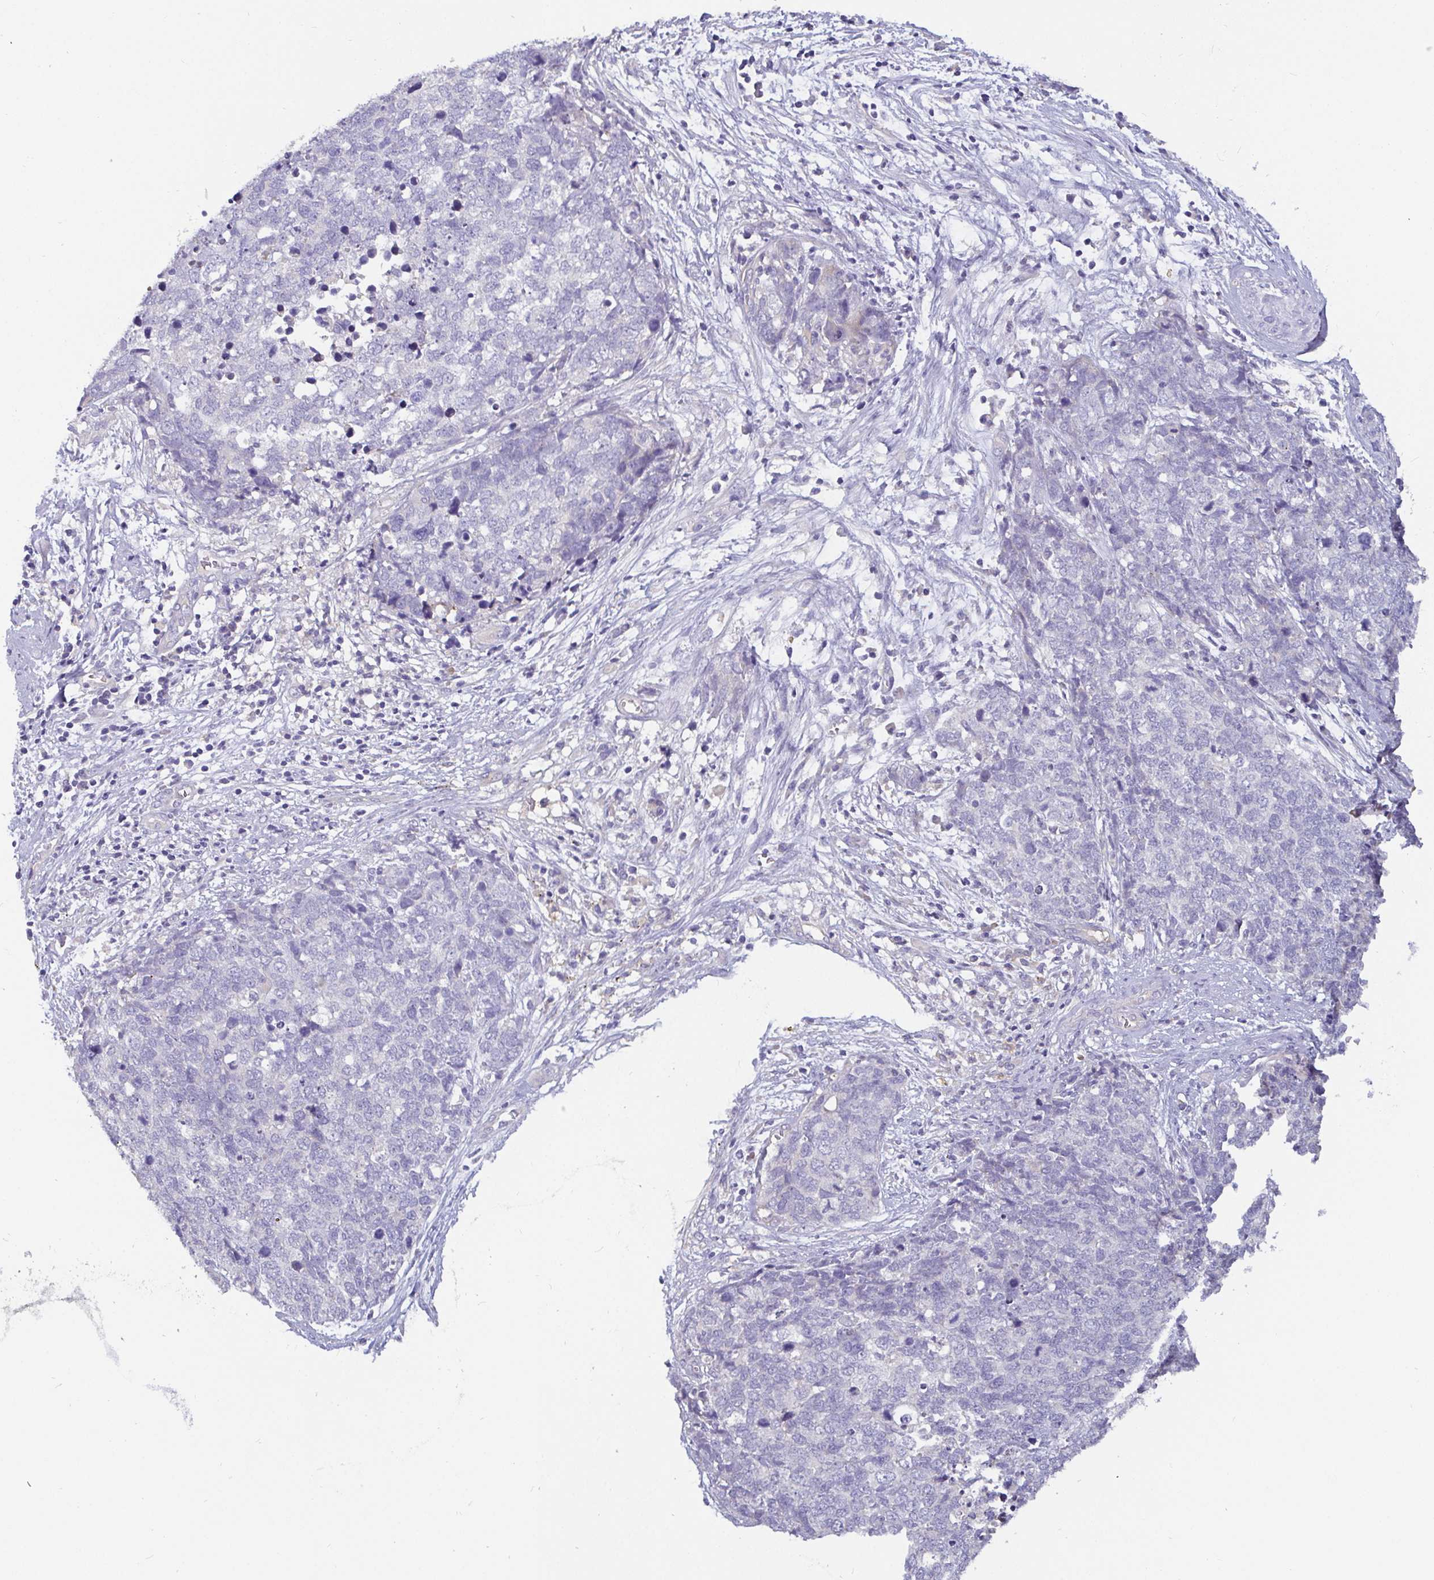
{"staining": {"intensity": "negative", "quantity": "none", "location": "none"}, "tissue": "cervical cancer", "cell_type": "Tumor cells", "image_type": "cancer", "snomed": [{"axis": "morphology", "description": "Adenocarcinoma, NOS"}, {"axis": "topography", "description": "Cervix"}], "caption": "Tumor cells are negative for protein expression in human cervical adenocarcinoma. (Immunohistochemistry, brightfield microscopy, high magnification).", "gene": "ADAMTS6", "patient": {"sex": "female", "age": 63}}